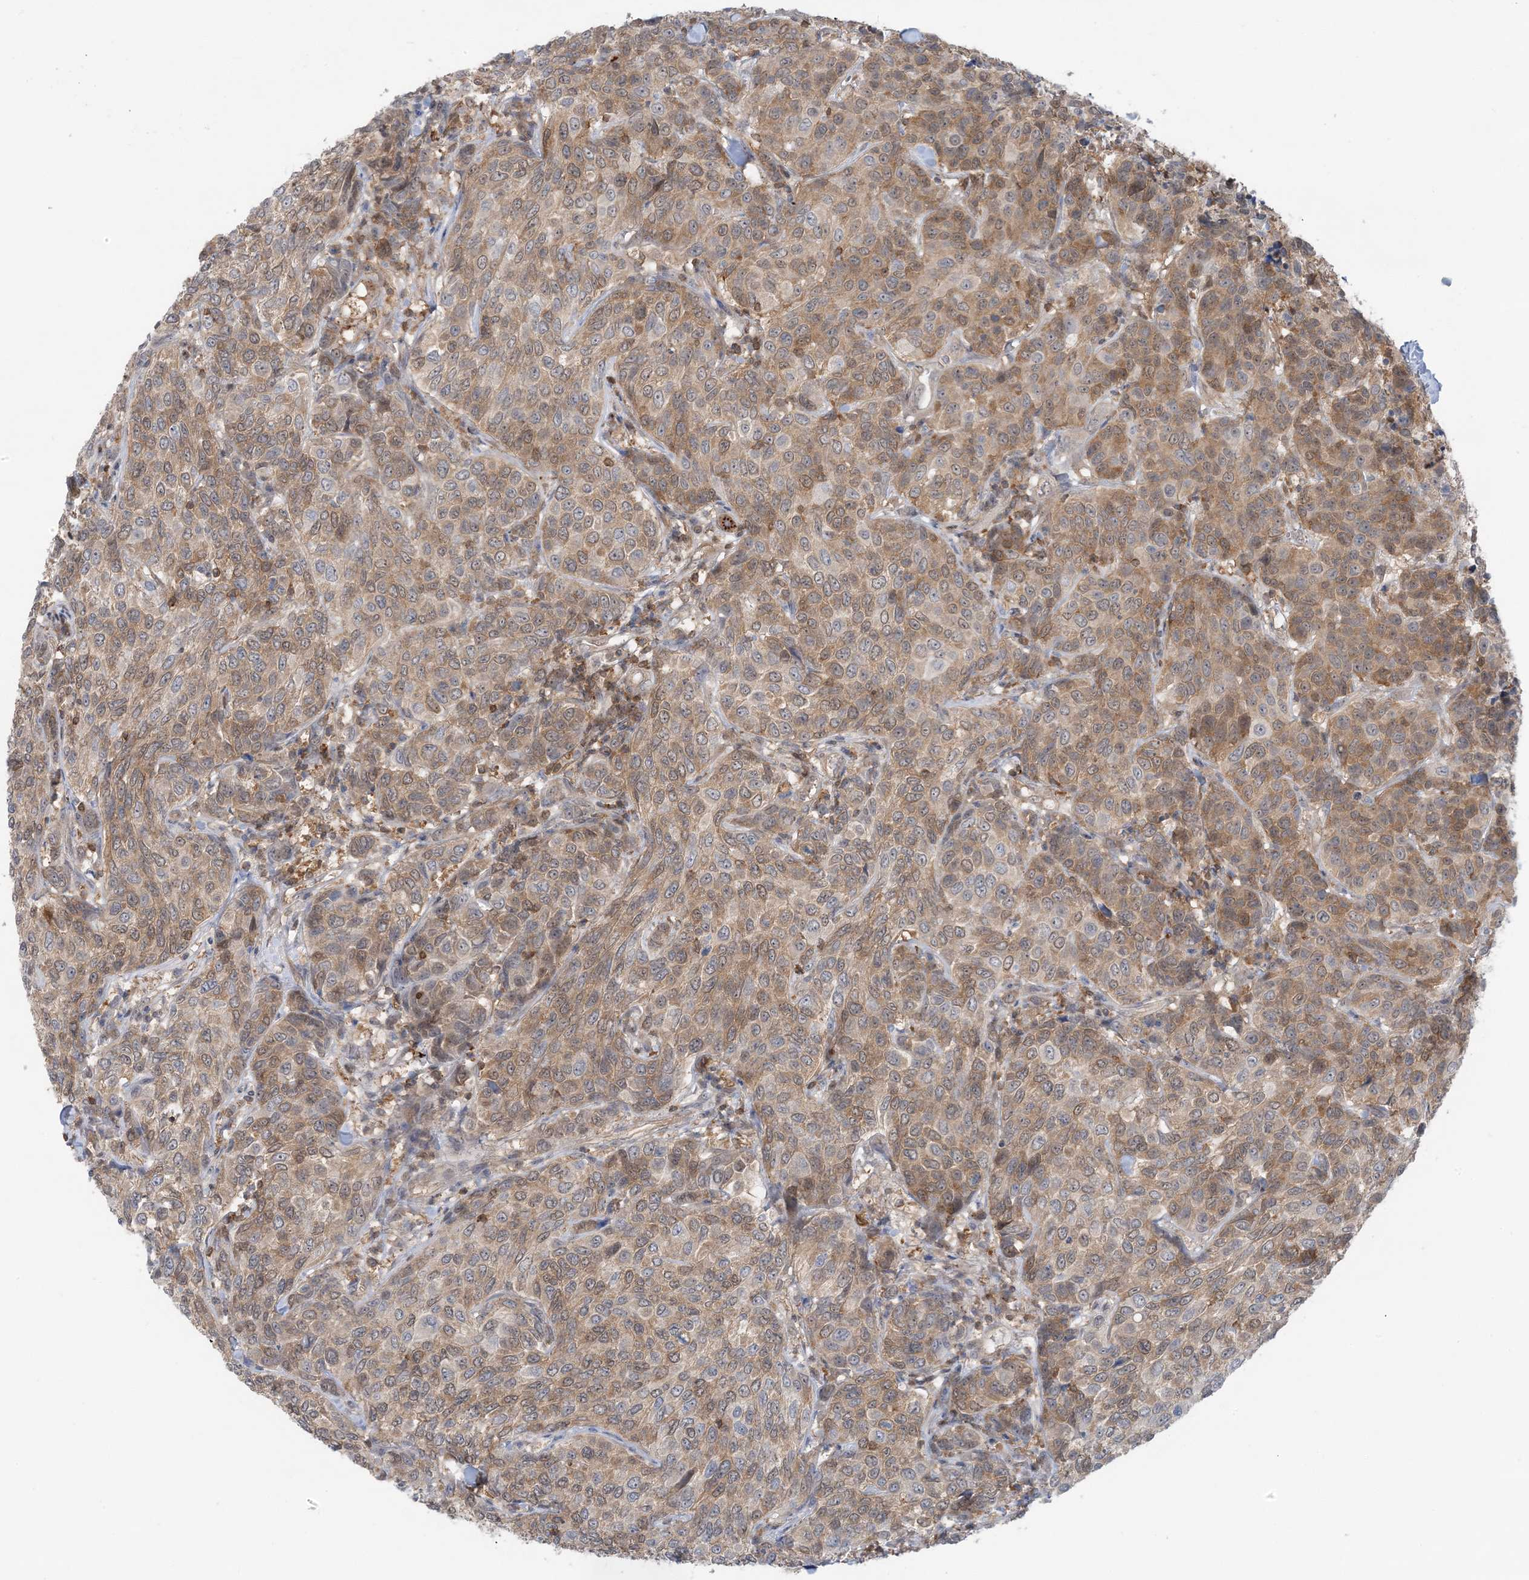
{"staining": {"intensity": "moderate", "quantity": ">75%", "location": "cytoplasmic/membranous"}, "tissue": "breast cancer", "cell_type": "Tumor cells", "image_type": "cancer", "snomed": [{"axis": "morphology", "description": "Duct carcinoma"}, {"axis": "topography", "description": "Breast"}], "caption": "Tumor cells reveal medium levels of moderate cytoplasmic/membranous staining in approximately >75% of cells in breast cancer.", "gene": "OGA", "patient": {"sex": "female", "age": 55}}